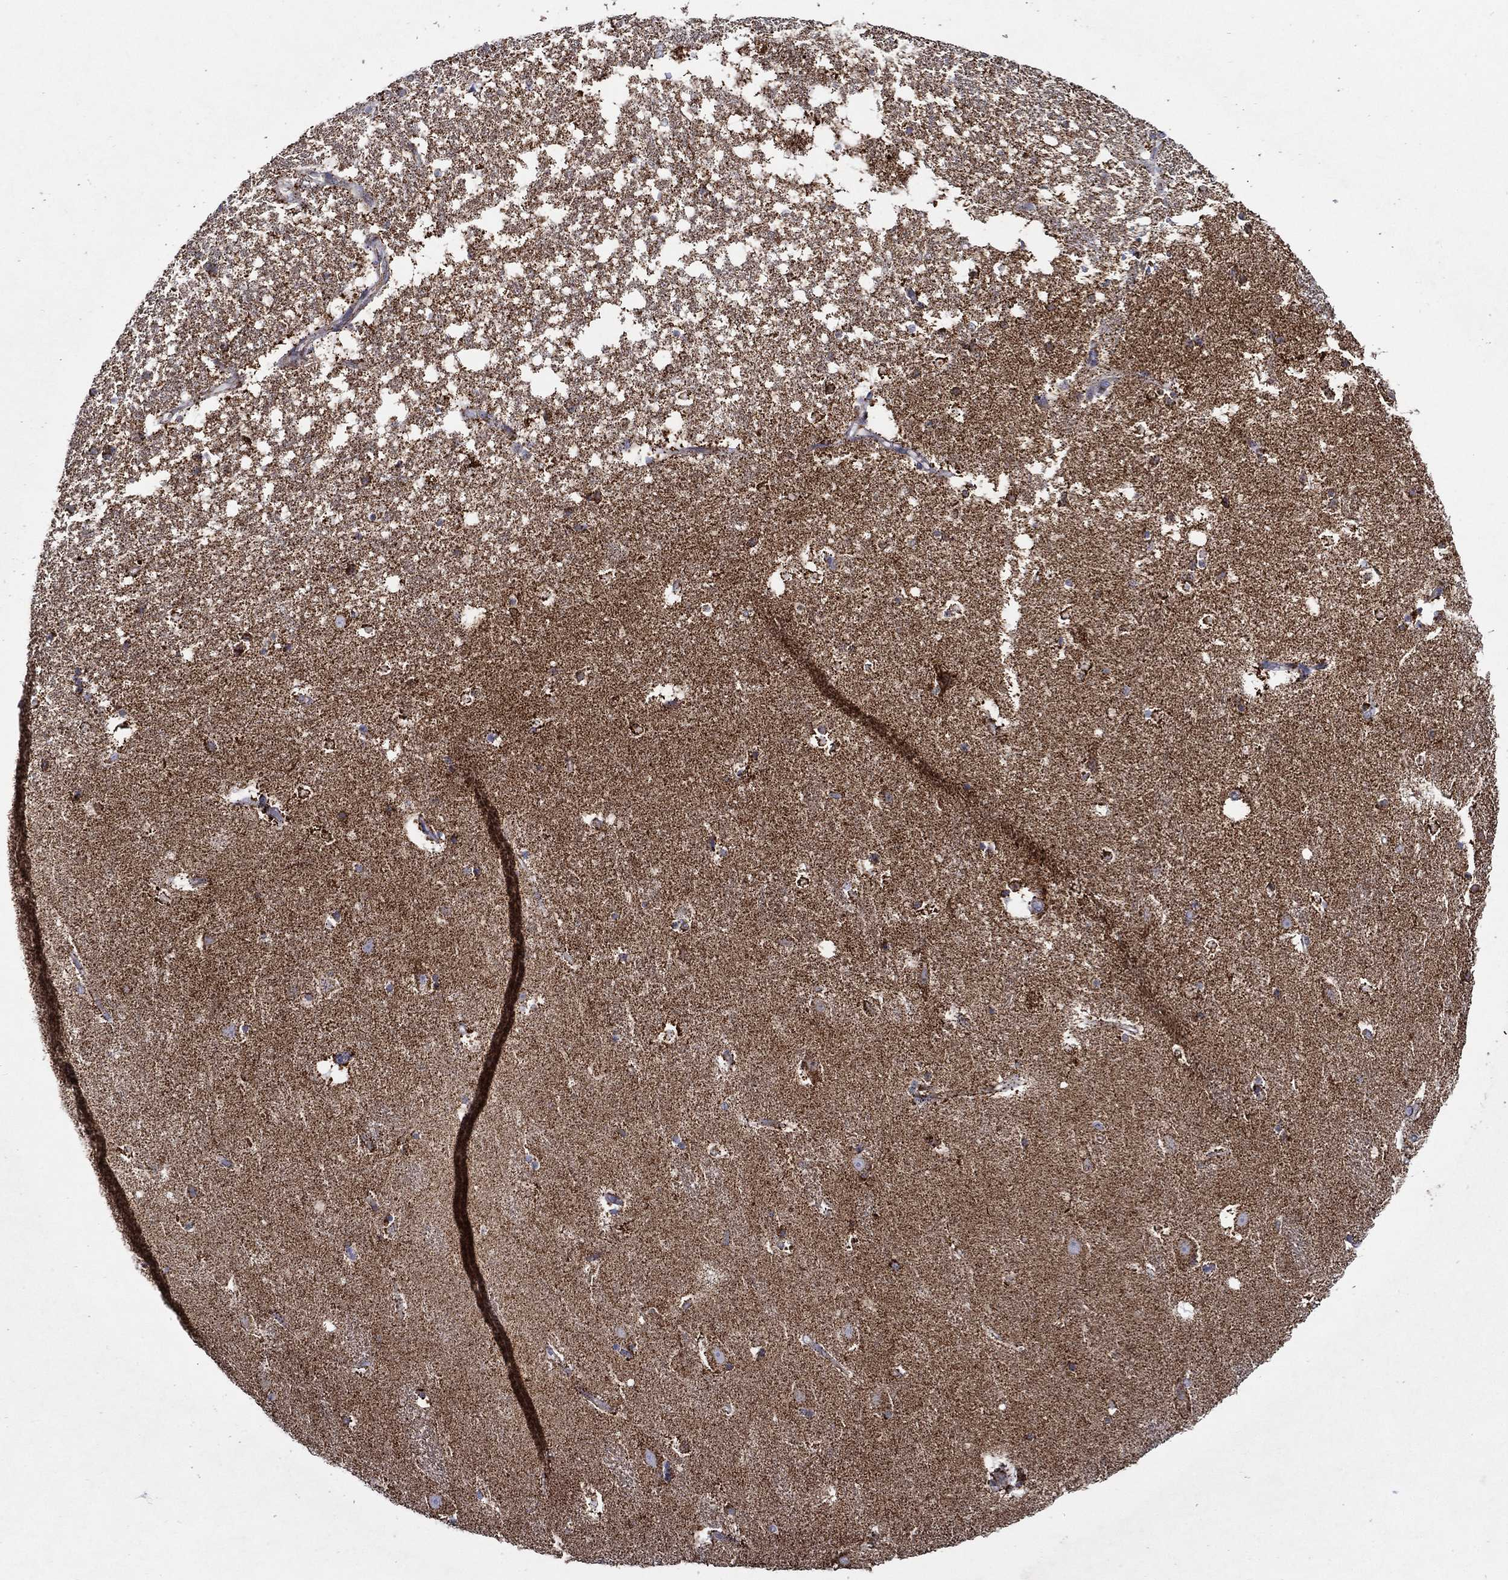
{"staining": {"intensity": "moderate", "quantity": "<25%", "location": "cytoplasmic/membranous"}, "tissue": "hippocampus", "cell_type": "Glial cells", "image_type": "normal", "snomed": [{"axis": "morphology", "description": "Normal tissue, NOS"}, {"axis": "topography", "description": "Hippocampus"}], "caption": "DAB immunohistochemical staining of unremarkable human hippocampus reveals moderate cytoplasmic/membranous protein positivity in about <25% of glial cells.", "gene": "SFXN1", "patient": {"sex": "male", "age": 49}}